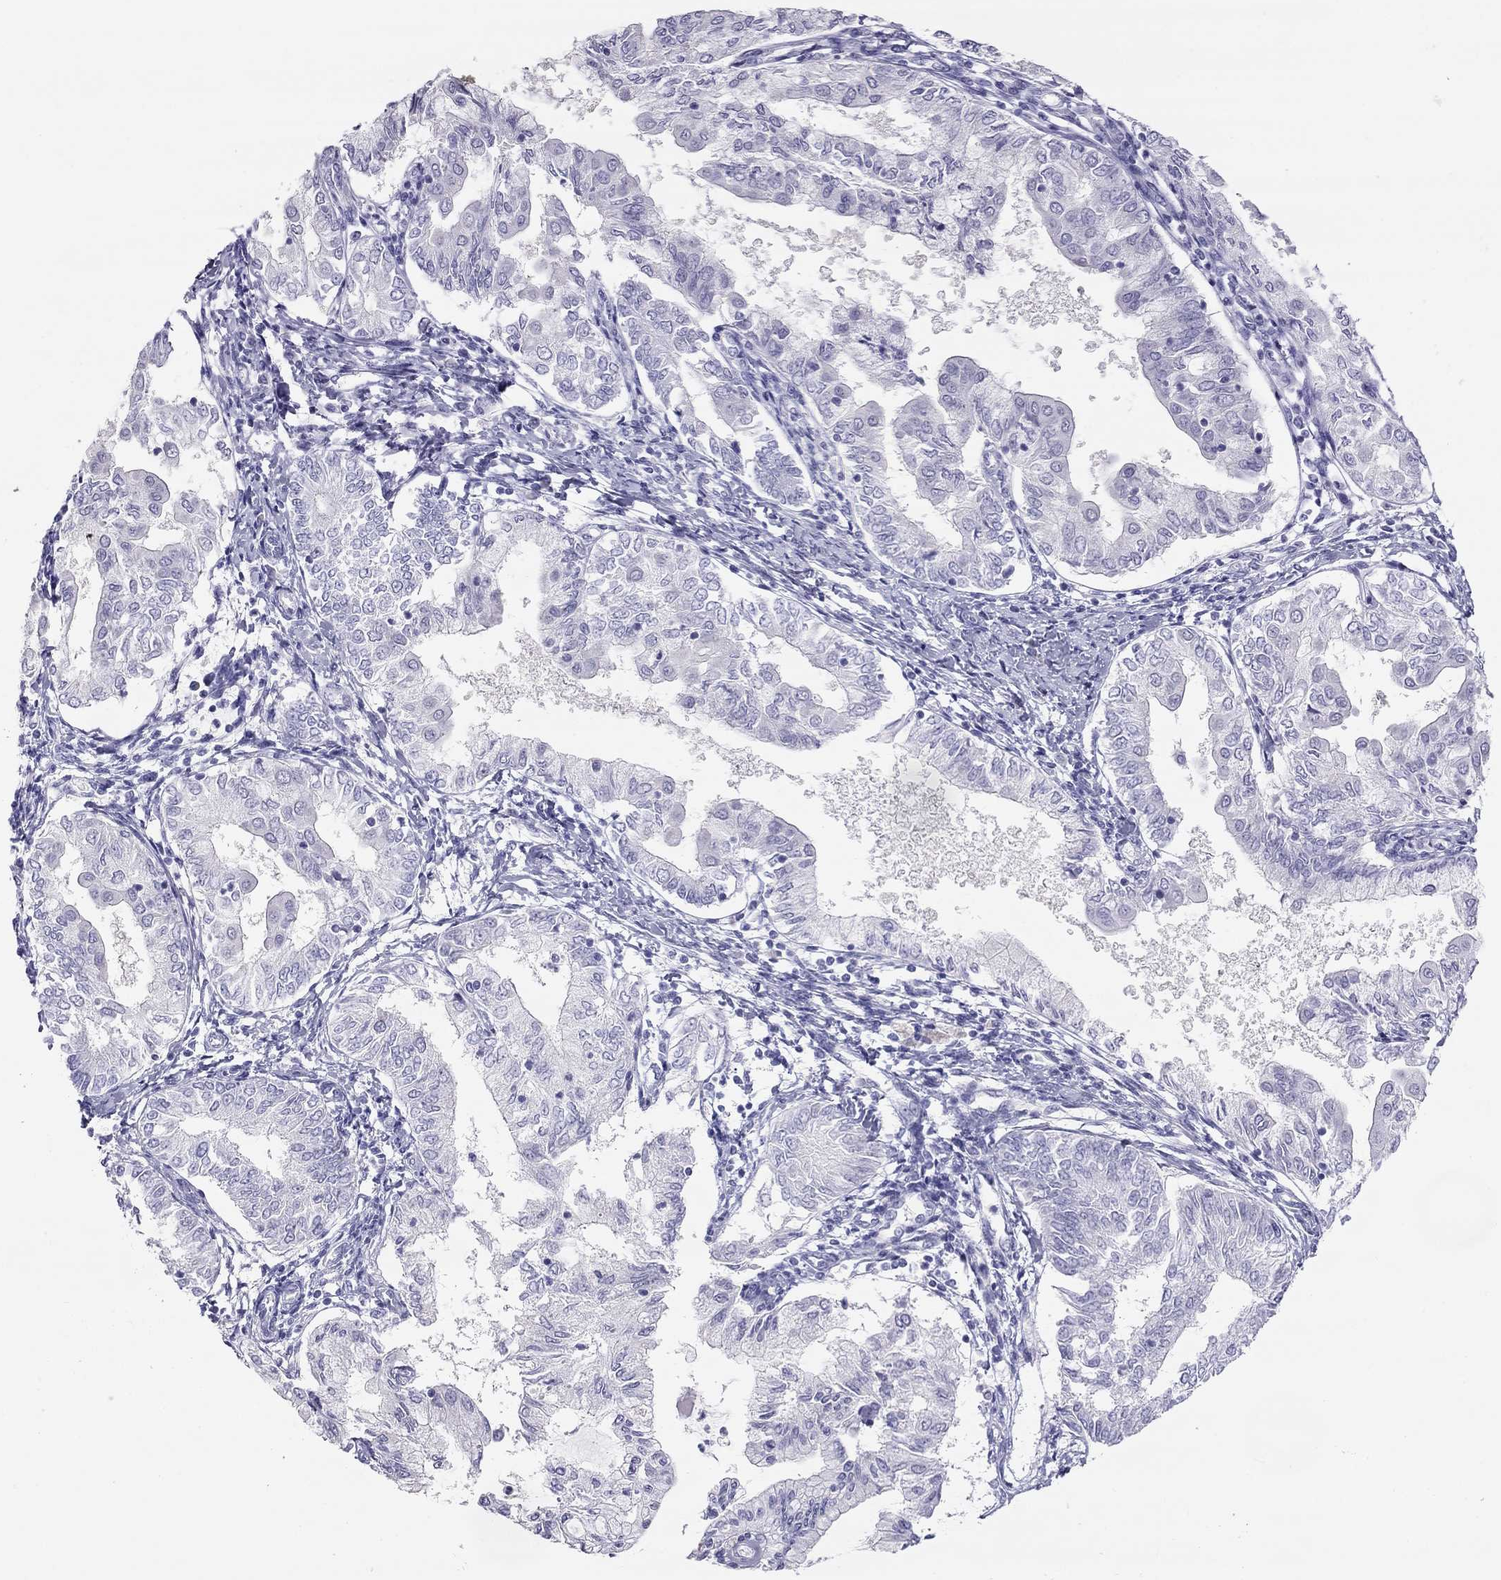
{"staining": {"intensity": "negative", "quantity": "none", "location": "none"}, "tissue": "endometrial cancer", "cell_type": "Tumor cells", "image_type": "cancer", "snomed": [{"axis": "morphology", "description": "Adenocarcinoma, NOS"}, {"axis": "topography", "description": "Endometrium"}], "caption": "Immunohistochemistry image of adenocarcinoma (endometrial) stained for a protein (brown), which reveals no expression in tumor cells. (Stains: DAB (3,3'-diaminobenzidine) IHC with hematoxylin counter stain, Microscopy: brightfield microscopy at high magnification).", "gene": "KCNV2", "patient": {"sex": "female", "age": 68}}